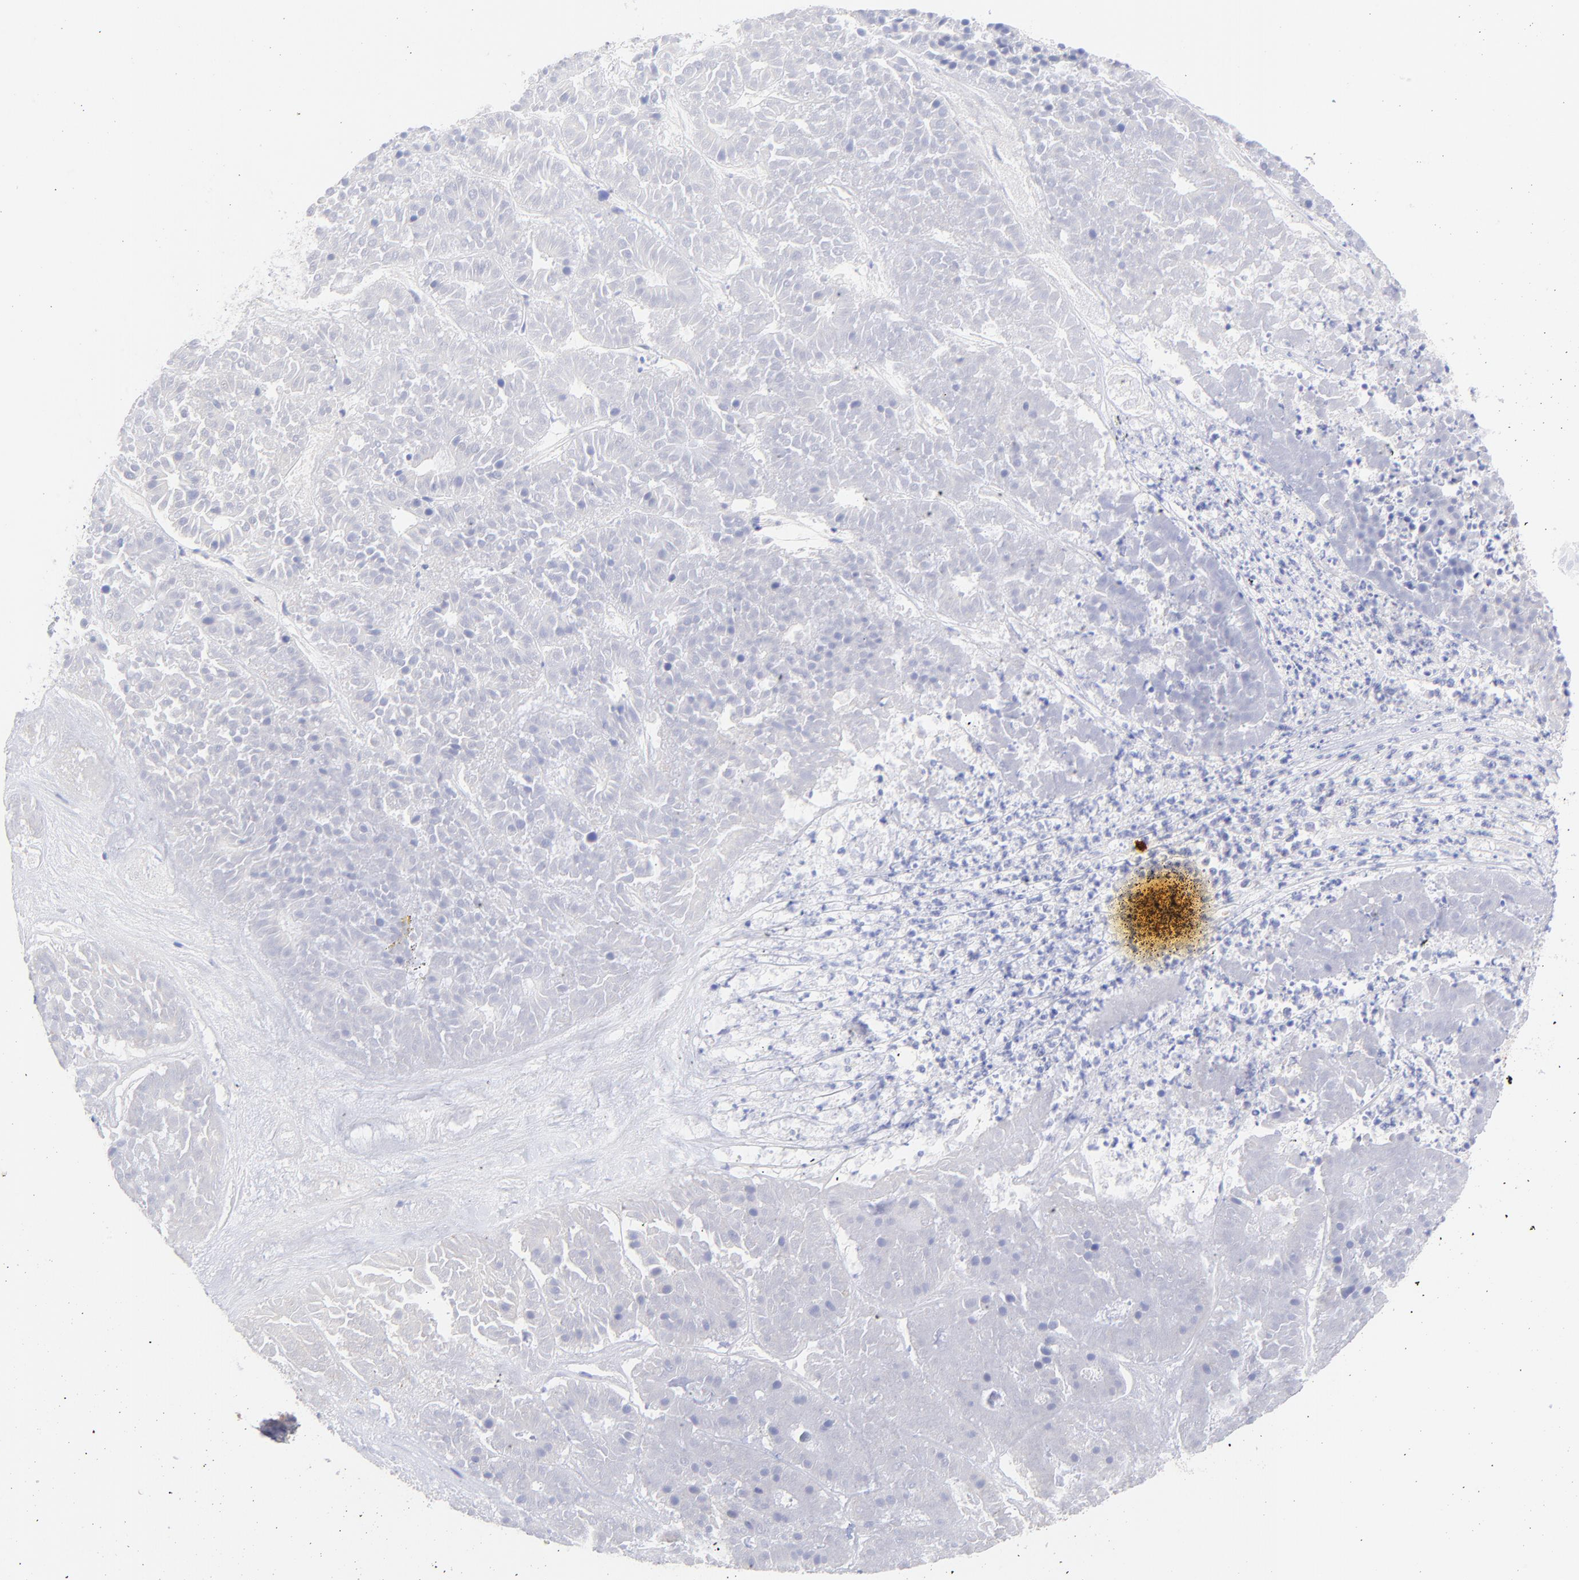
{"staining": {"intensity": "negative", "quantity": "none", "location": "none"}, "tissue": "pancreatic cancer", "cell_type": "Tumor cells", "image_type": "cancer", "snomed": [{"axis": "morphology", "description": "Adenocarcinoma, NOS"}, {"axis": "topography", "description": "Pancreas"}], "caption": "Immunohistochemical staining of pancreatic adenocarcinoma demonstrates no significant staining in tumor cells.", "gene": "PBDC1", "patient": {"sex": "male", "age": 50}}